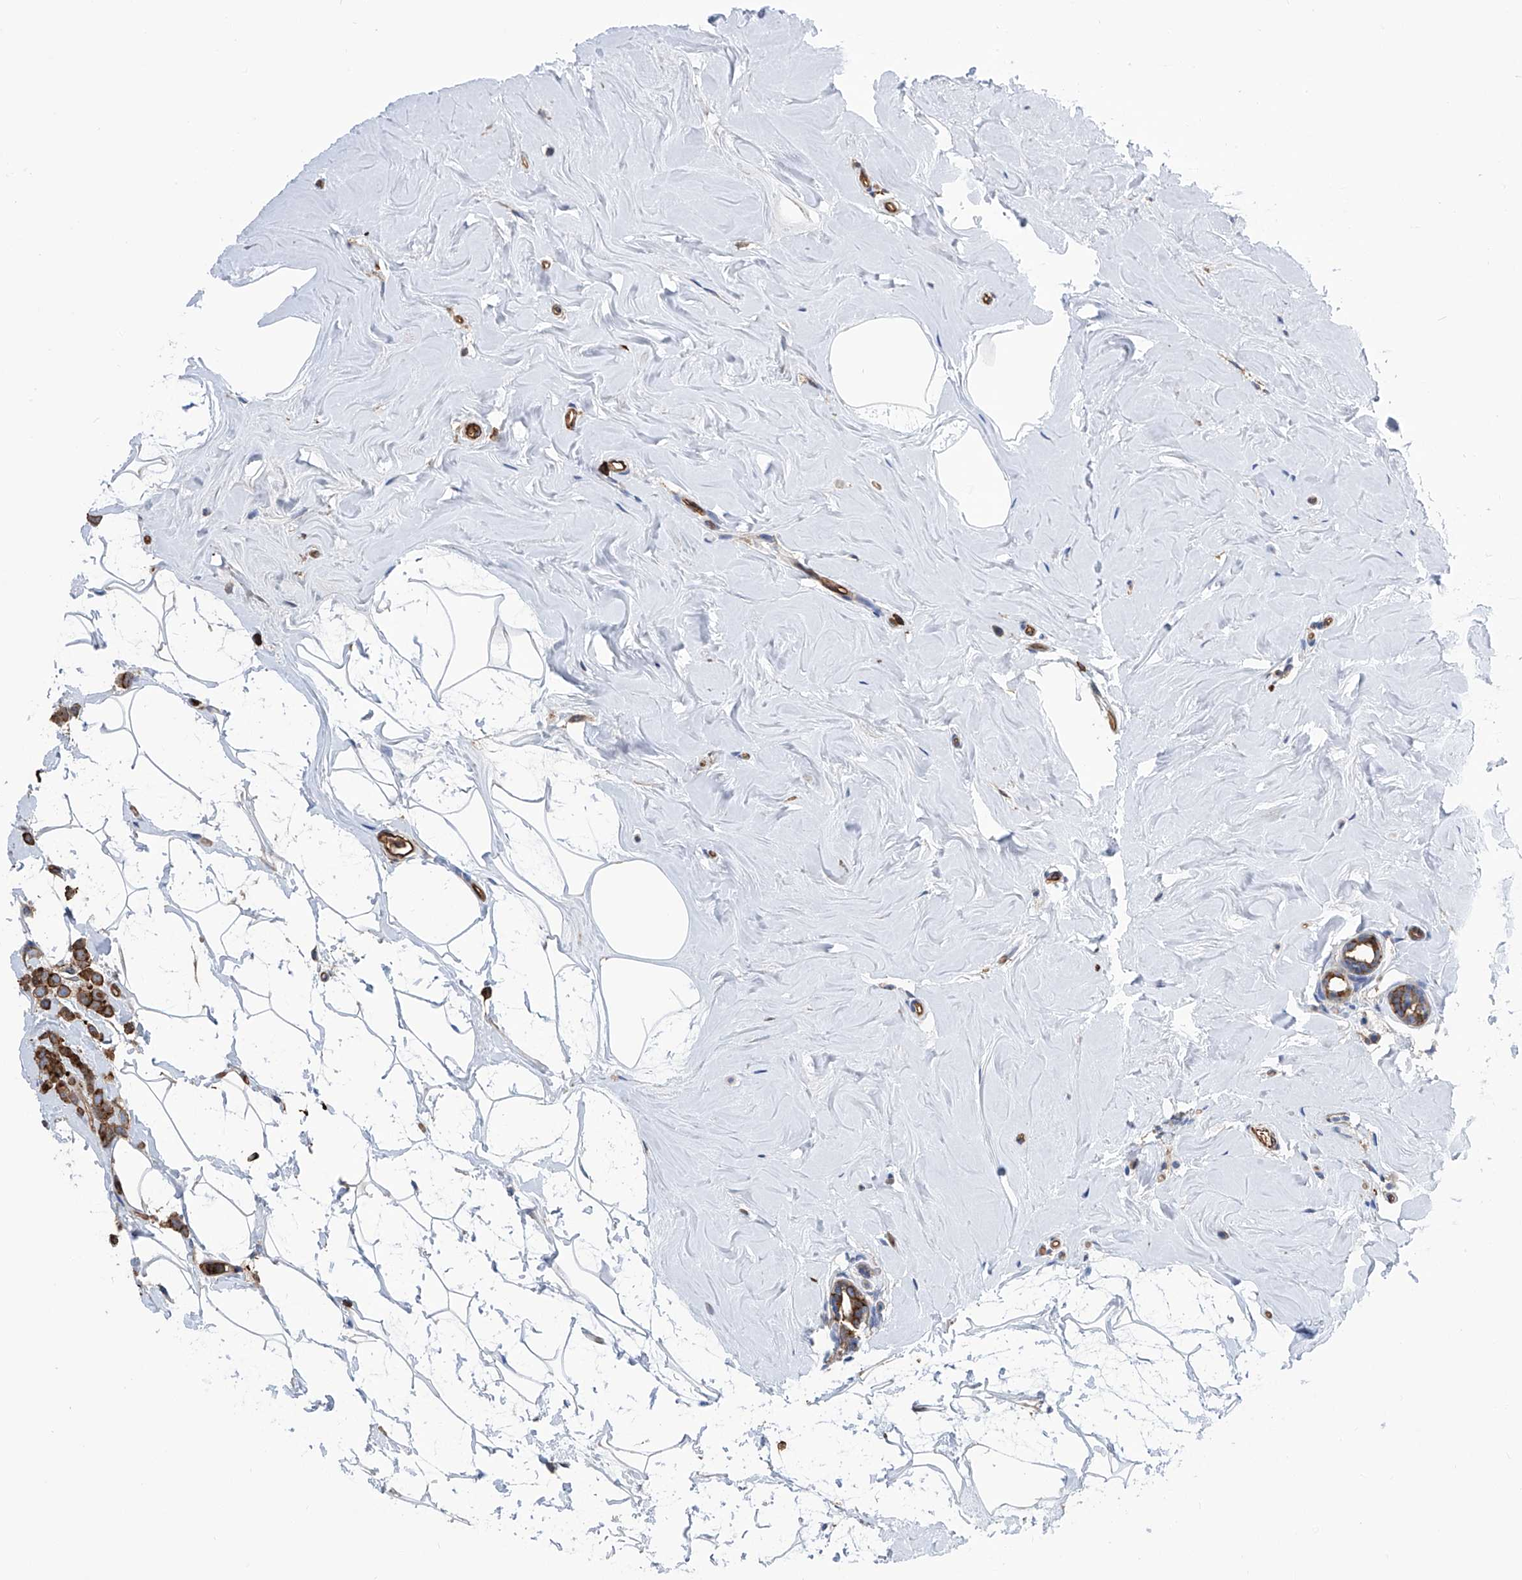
{"staining": {"intensity": "moderate", "quantity": ">75%", "location": "cytoplasmic/membranous"}, "tissue": "breast cancer", "cell_type": "Tumor cells", "image_type": "cancer", "snomed": [{"axis": "morphology", "description": "Lobular carcinoma"}, {"axis": "topography", "description": "Breast"}], "caption": "Immunohistochemical staining of human lobular carcinoma (breast) demonstrates medium levels of moderate cytoplasmic/membranous protein expression in approximately >75% of tumor cells.", "gene": "ZNF484", "patient": {"sex": "female", "age": 47}}